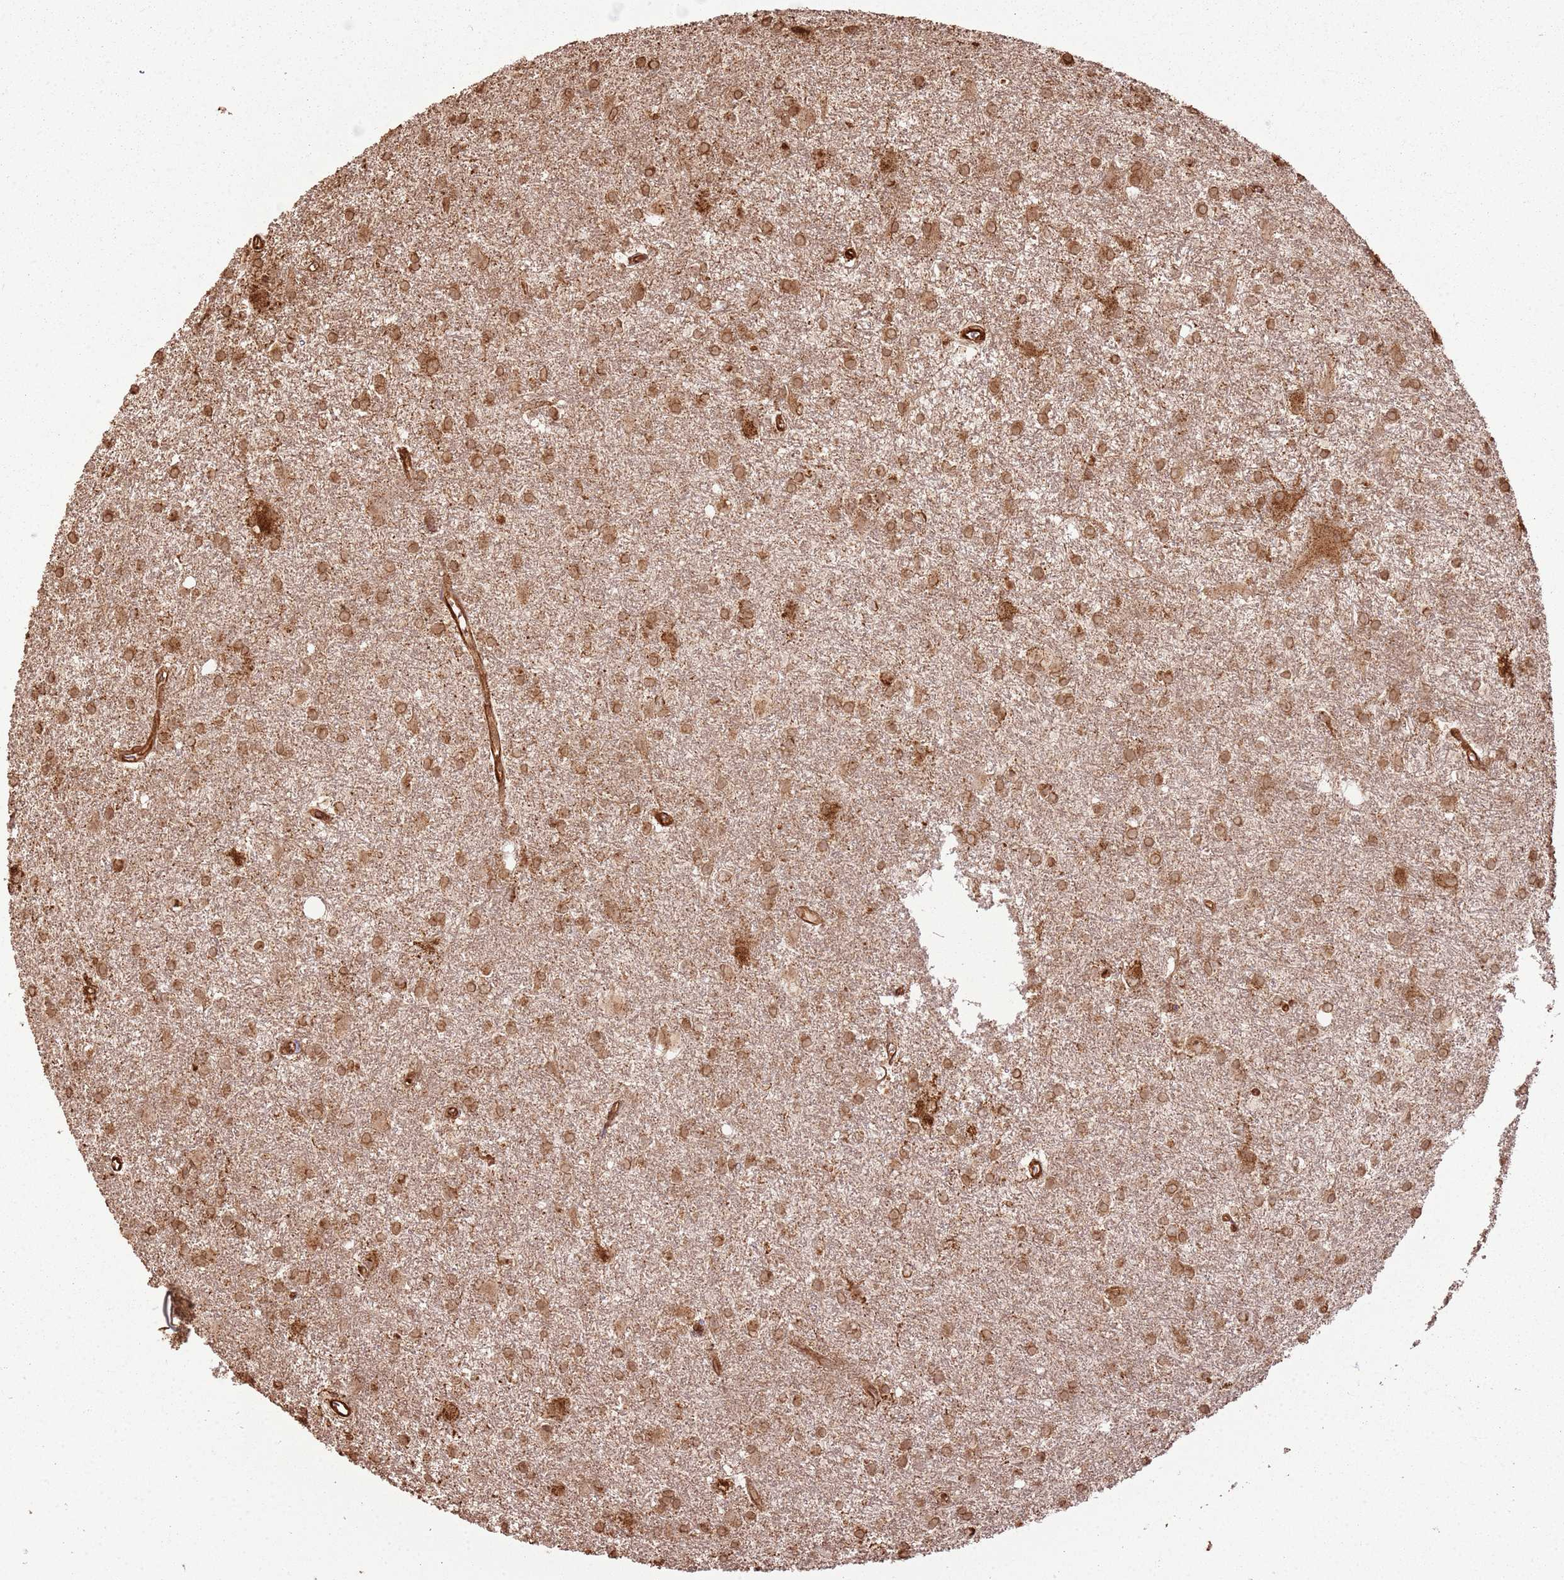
{"staining": {"intensity": "moderate", "quantity": ">75%", "location": "cytoplasmic/membranous"}, "tissue": "glioma", "cell_type": "Tumor cells", "image_type": "cancer", "snomed": [{"axis": "morphology", "description": "Glioma, malignant, High grade"}, {"axis": "topography", "description": "Brain"}], "caption": "Immunohistochemical staining of human malignant high-grade glioma shows medium levels of moderate cytoplasmic/membranous expression in approximately >75% of tumor cells. The protein of interest is stained brown, and the nuclei are stained in blue (DAB IHC with brightfield microscopy, high magnification).", "gene": "DDX59", "patient": {"sex": "female", "age": 50}}